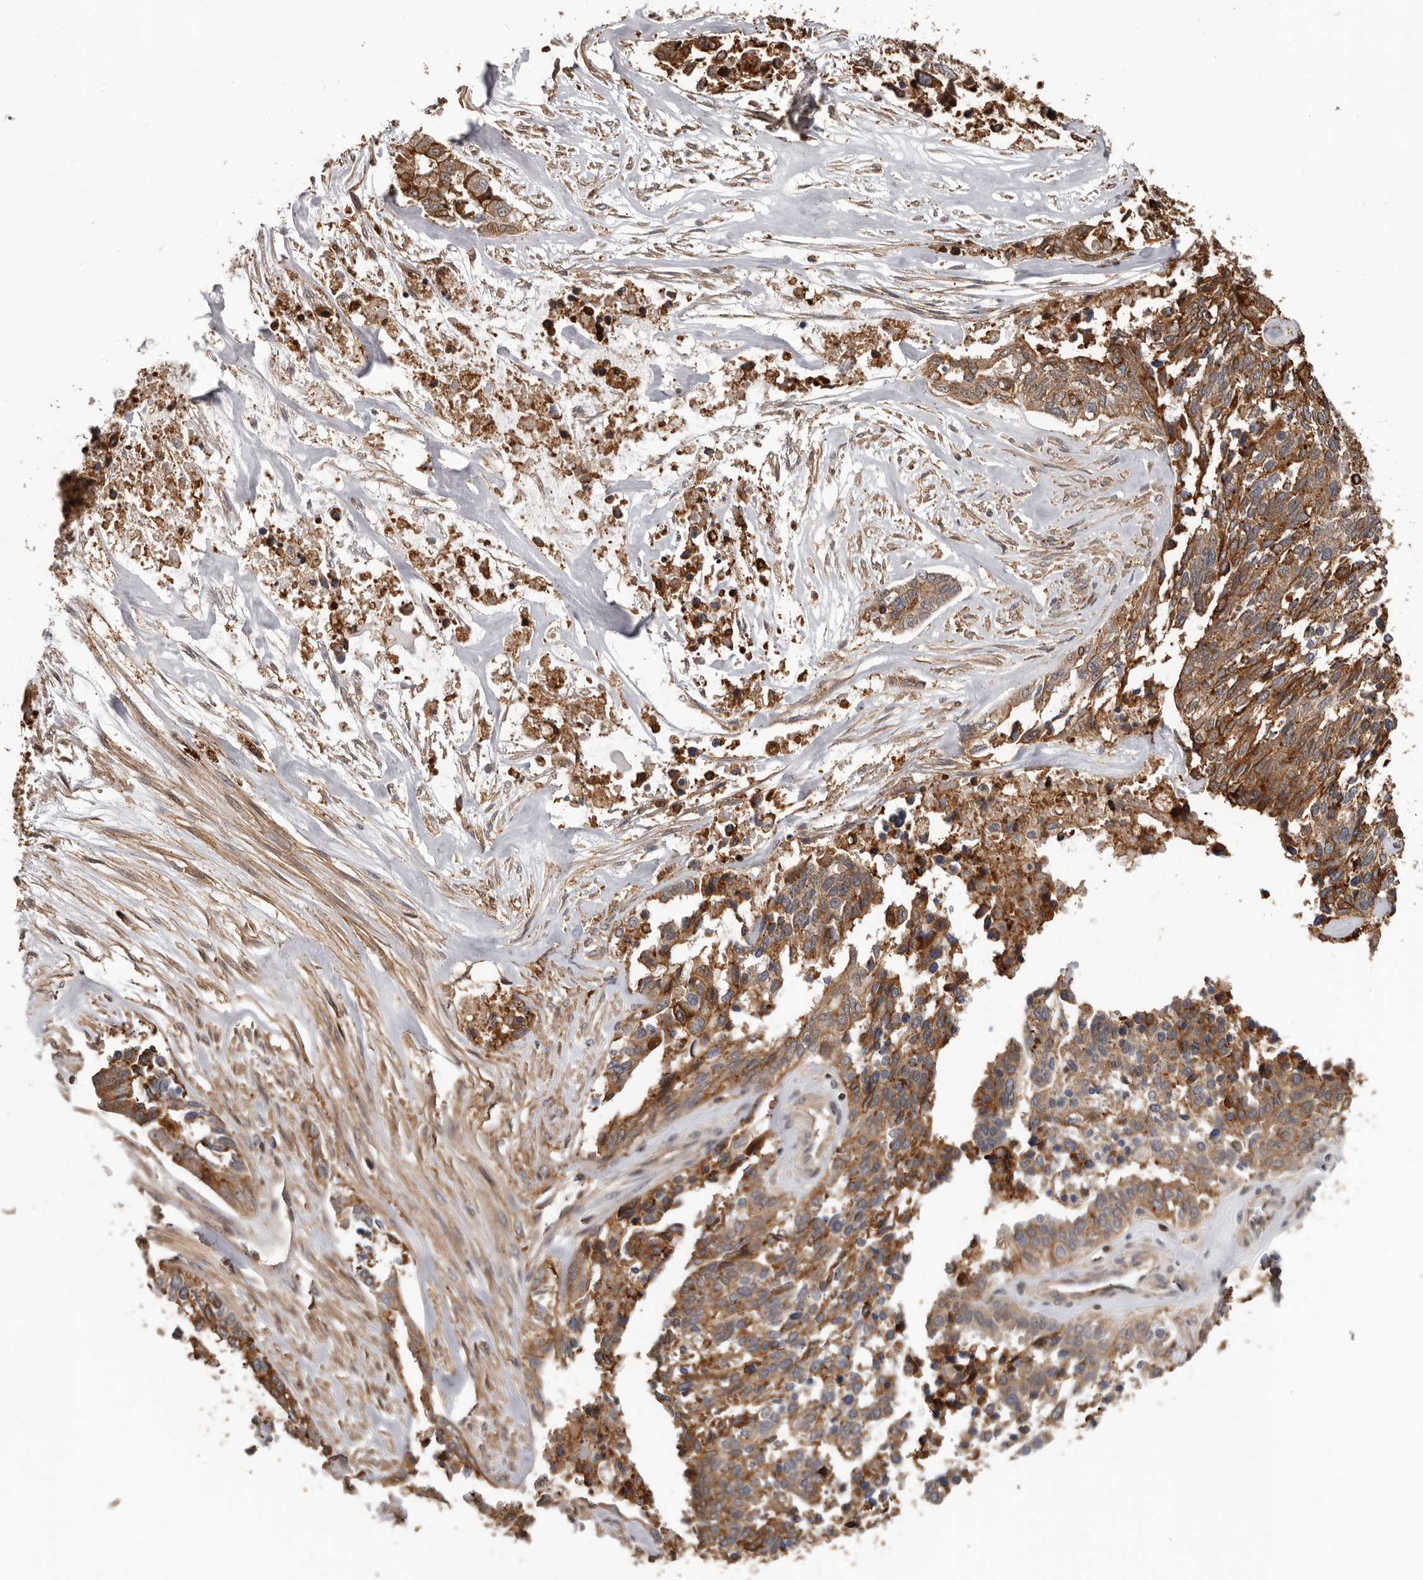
{"staining": {"intensity": "moderate", "quantity": ">75%", "location": "cytoplasmic/membranous"}, "tissue": "ovarian cancer", "cell_type": "Tumor cells", "image_type": "cancer", "snomed": [{"axis": "morphology", "description": "Cystadenocarcinoma, serous, NOS"}, {"axis": "topography", "description": "Ovary"}], "caption": "Immunohistochemical staining of human ovarian serous cystadenocarcinoma displays medium levels of moderate cytoplasmic/membranous positivity in approximately >75% of tumor cells. (brown staining indicates protein expression, while blue staining denotes nuclei).", "gene": "PRR12", "patient": {"sex": "female", "age": 44}}